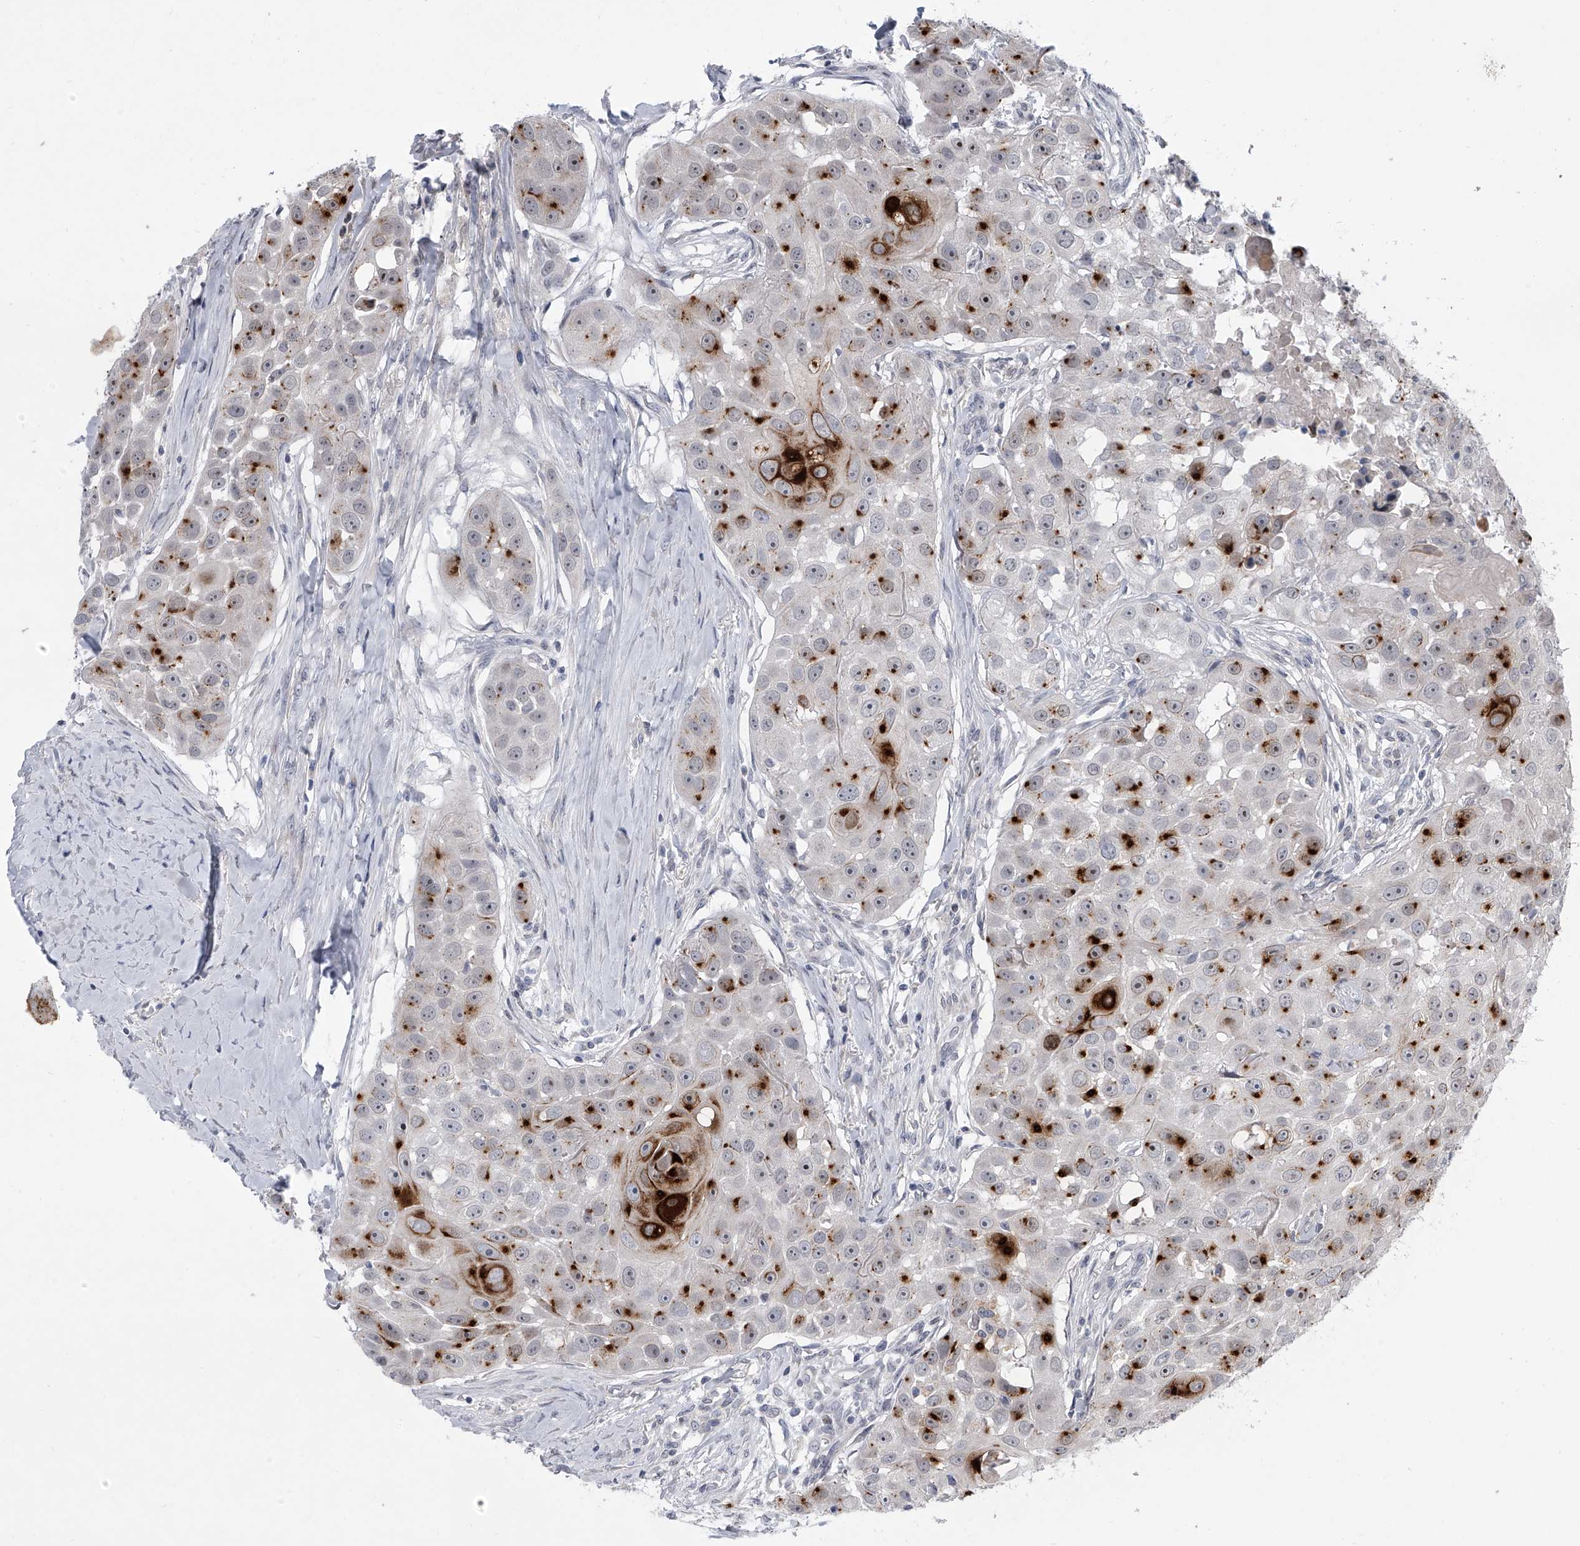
{"staining": {"intensity": "strong", "quantity": "25%-75%", "location": "cytoplasmic/membranous"}, "tissue": "head and neck cancer", "cell_type": "Tumor cells", "image_type": "cancer", "snomed": [{"axis": "morphology", "description": "Normal tissue, NOS"}, {"axis": "morphology", "description": "Squamous cell carcinoma, NOS"}, {"axis": "topography", "description": "Skeletal muscle"}, {"axis": "topography", "description": "Head-Neck"}], "caption": "Human head and neck squamous cell carcinoma stained for a protein (brown) reveals strong cytoplasmic/membranous positive expression in about 25%-75% of tumor cells.", "gene": "HEATR6", "patient": {"sex": "male", "age": 51}}